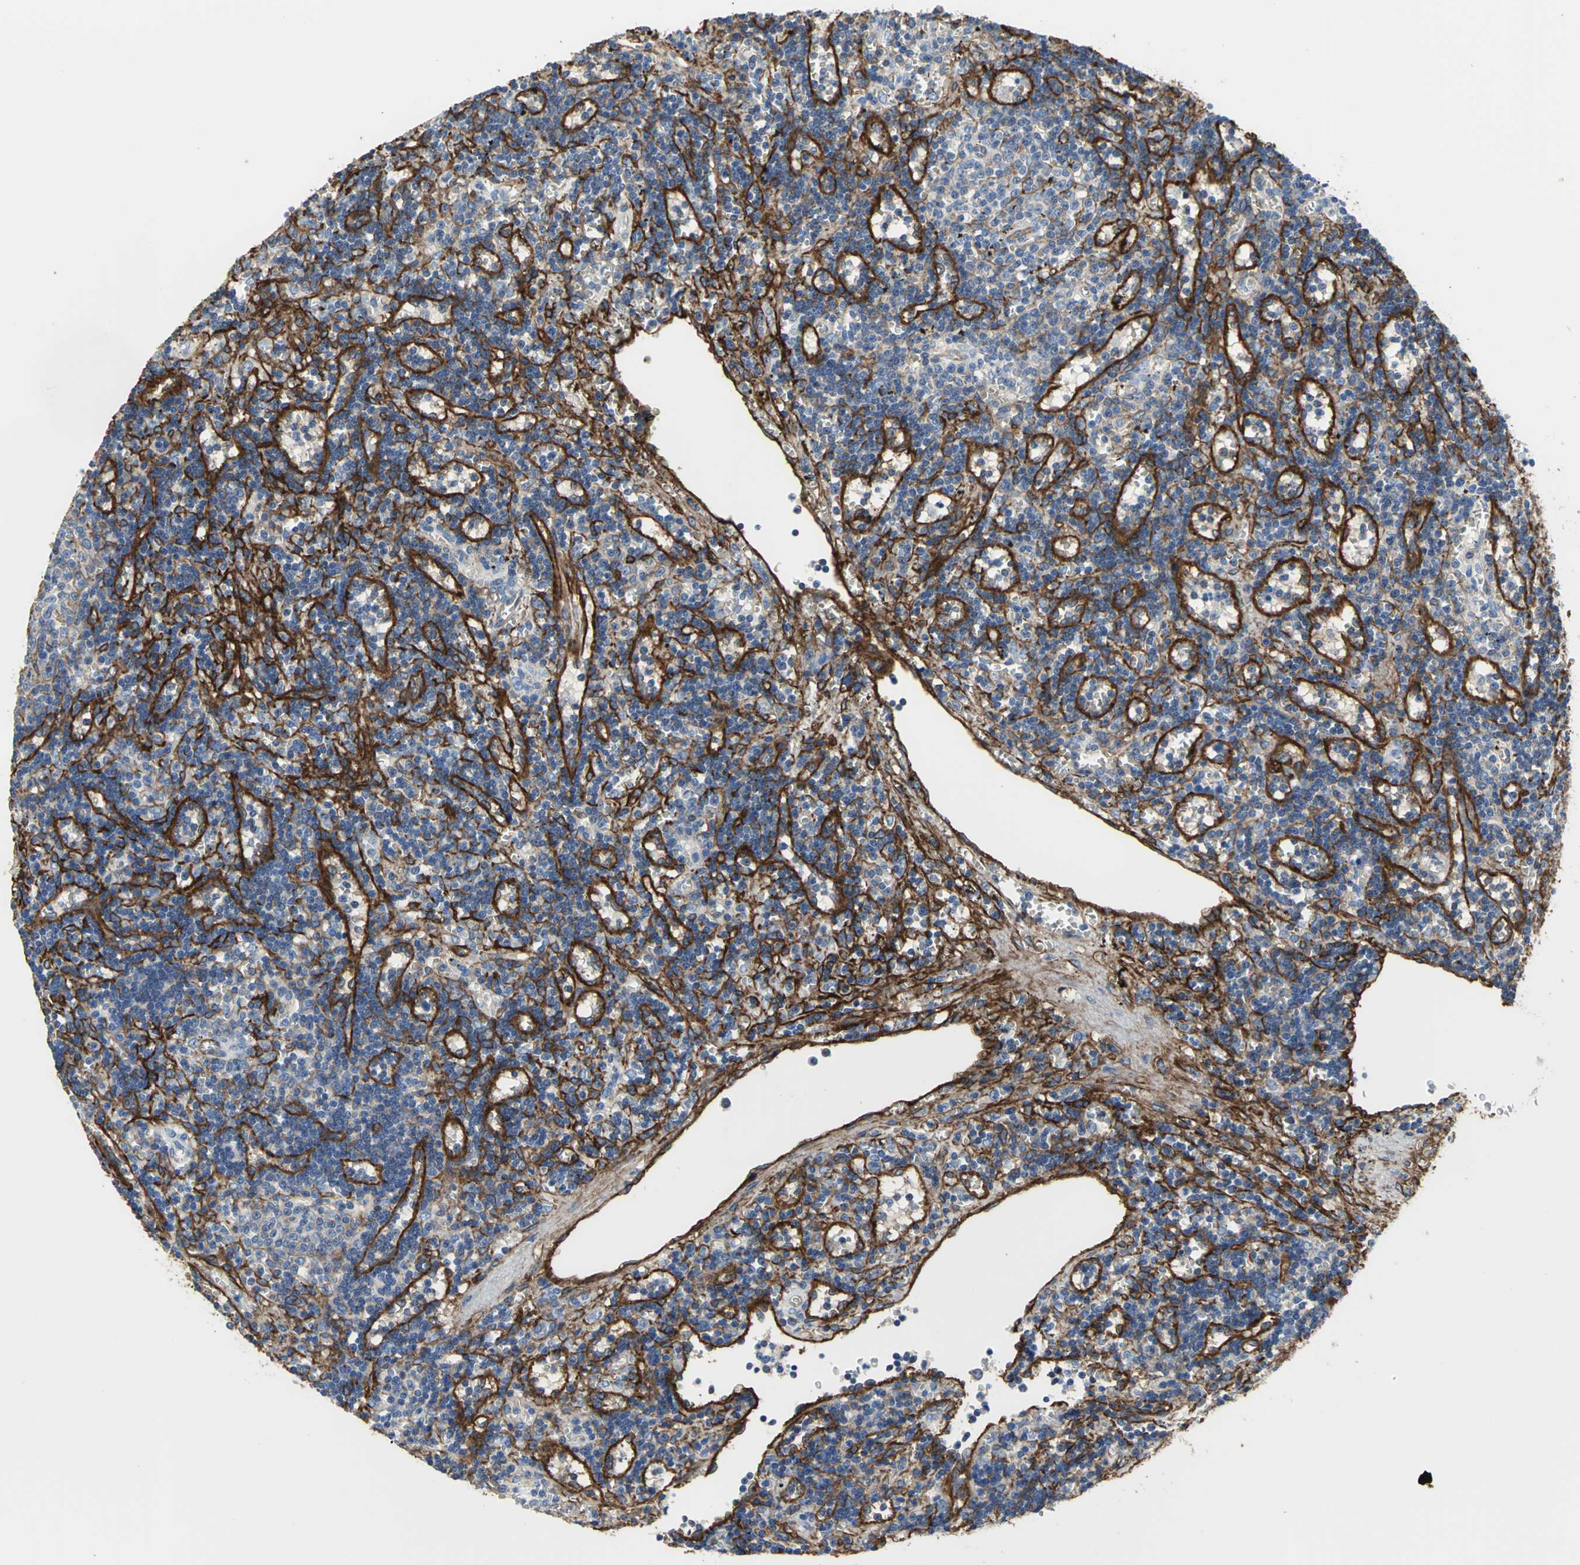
{"staining": {"intensity": "negative", "quantity": "none", "location": "none"}, "tissue": "lymphoma", "cell_type": "Tumor cells", "image_type": "cancer", "snomed": [{"axis": "morphology", "description": "Malignant lymphoma, non-Hodgkin's type, Low grade"}, {"axis": "topography", "description": "Spleen"}], "caption": "IHC of human low-grade malignant lymphoma, non-Hodgkin's type exhibits no staining in tumor cells.", "gene": "FLNB", "patient": {"sex": "male", "age": 60}}